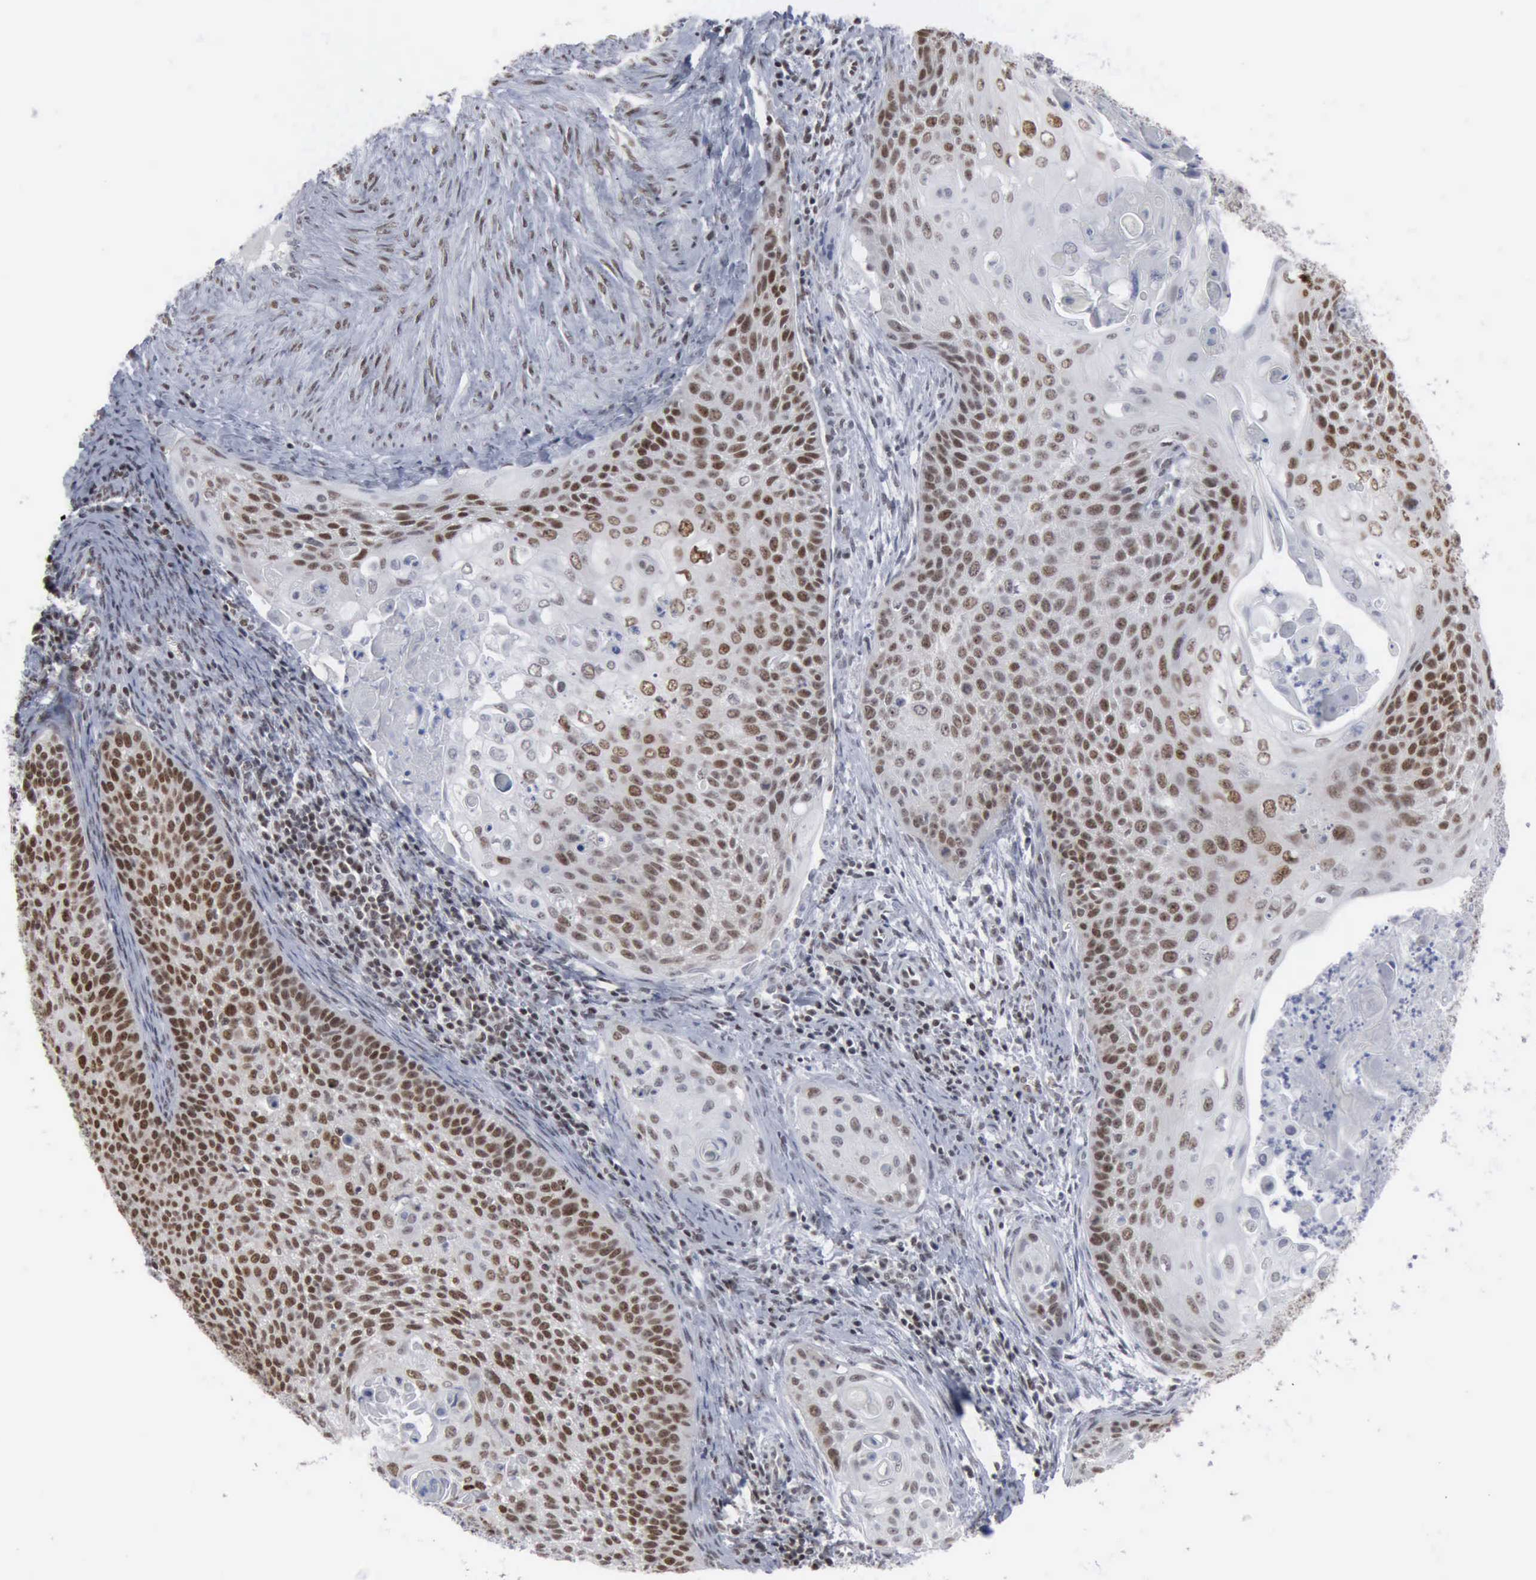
{"staining": {"intensity": "moderate", "quantity": ">75%", "location": "nuclear"}, "tissue": "cervical cancer", "cell_type": "Tumor cells", "image_type": "cancer", "snomed": [{"axis": "morphology", "description": "Squamous cell carcinoma, NOS"}, {"axis": "topography", "description": "Cervix"}], "caption": "Immunohistochemistry (IHC) histopathology image of neoplastic tissue: human cervical cancer stained using IHC displays medium levels of moderate protein expression localized specifically in the nuclear of tumor cells, appearing as a nuclear brown color.", "gene": "XPA", "patient": {"sex": "female", "age": 33}}